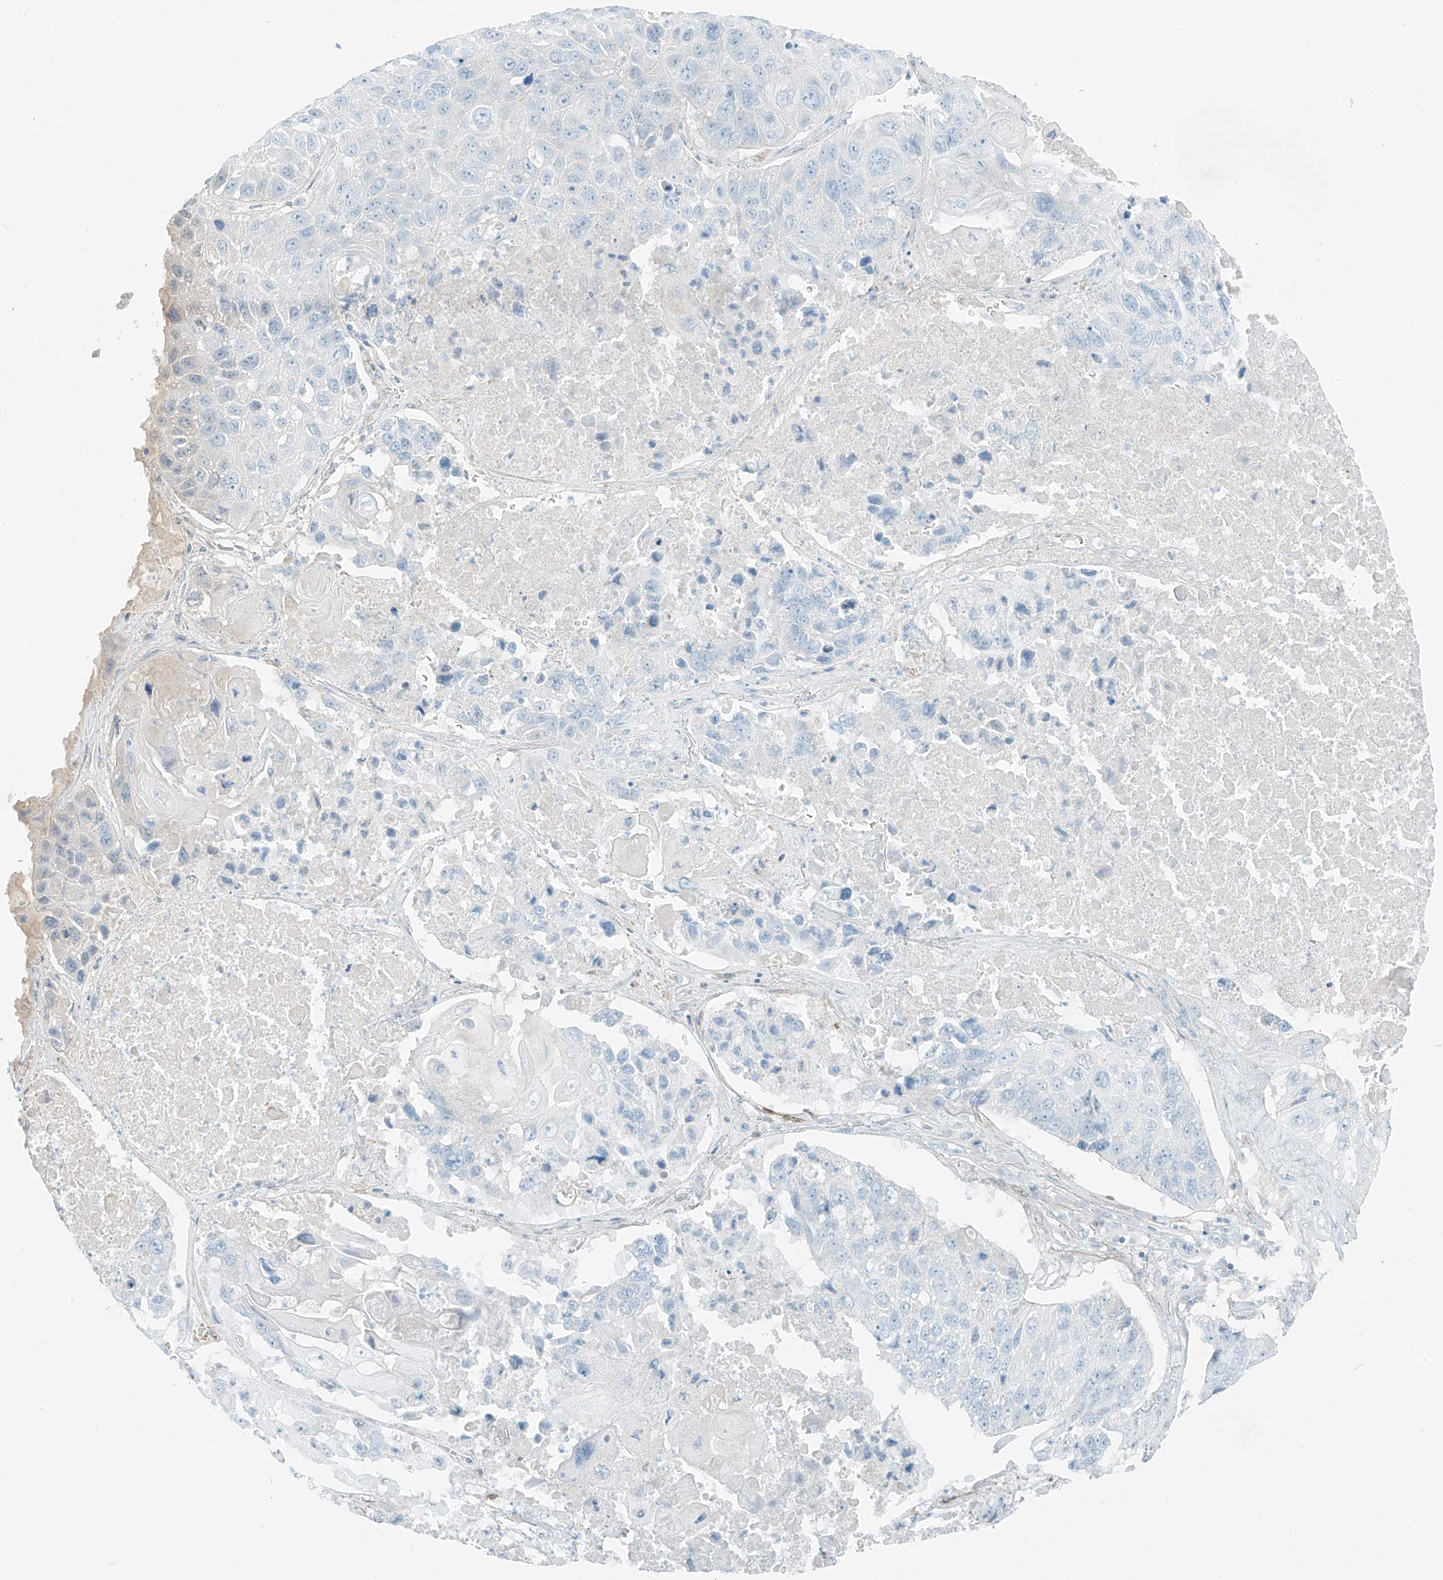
{"staining": {"intensity": "negative", "quantity": "none", "location": "none"}, "tissue": "lung cancer", "cell_type": "Tumor cells", "image_type": "cancer", "snomed": [{"axis": "morphology", "description": "Squamous cell carcinoma, NOS"}, {"axis": "topography", "description": "Lung"}], "caption": "Tumor cells are negative for protein expression in human squamous cell carcinoma (lung).", "gene": "SMCP", "patient": {"sex": "male", "age": 61}}